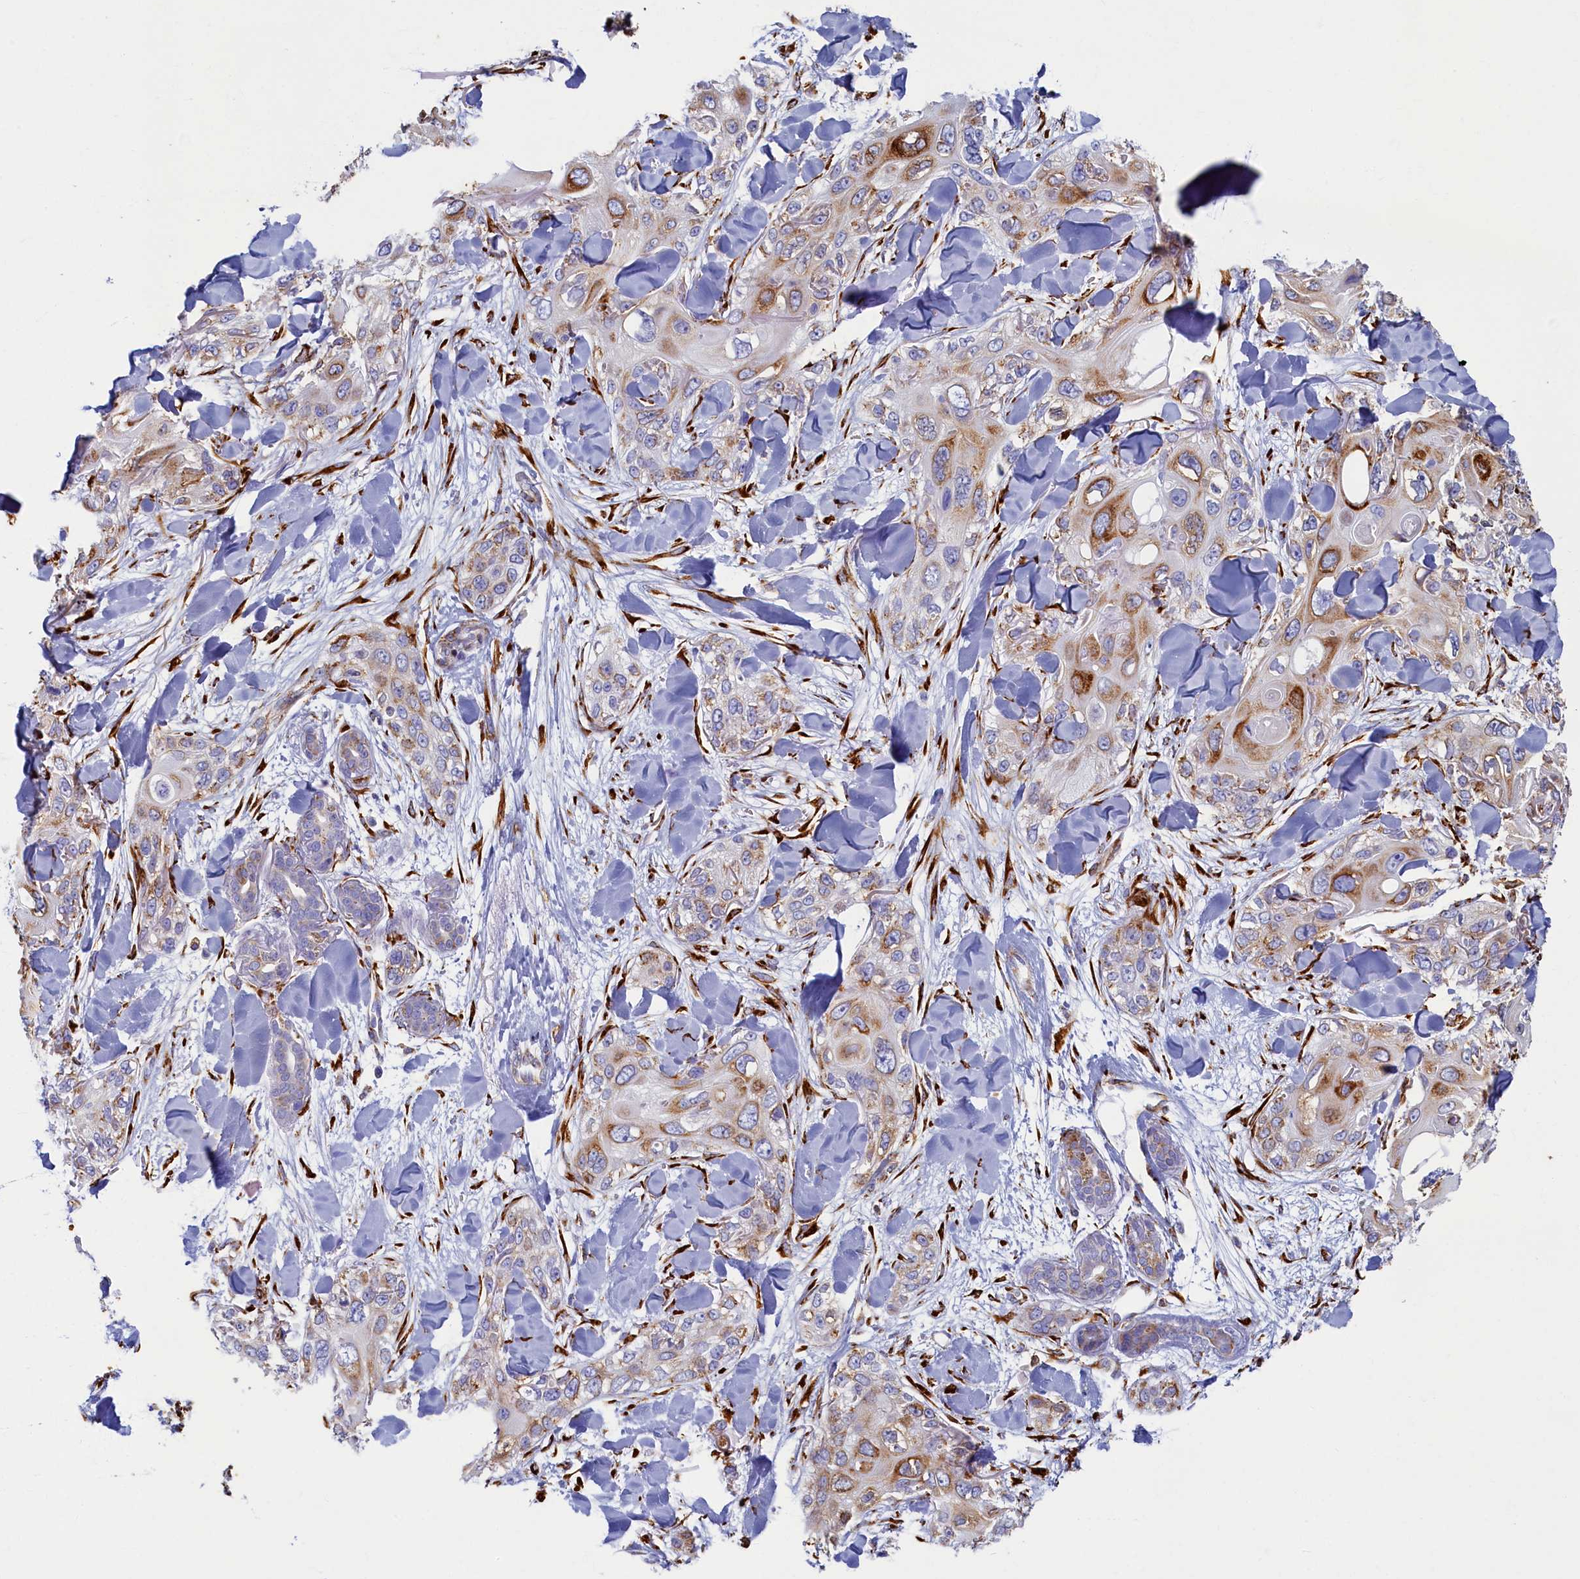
{"staining": {"intensity": "moderate", "quantity": ">75%", "location": "cytoplasmic/membranous"}, "tissue": "skin cancer", "cell_type": "Tumor cells", "image_type": "cancer", "snomed": [{"axis": "morphology", "description": "Normal tissue, NOS"}, {"axis": "morphology", "description": "Squamous cell carcinoma, NOS"}, {"axis": "topography", "description": "Skin"}], "caption": "Protein expression analysis of squamous cell carcinoma (skin) demonstrates moderate cytoplasmic/membranous positivity in about >75% of tumor cells.", "gene": "TMEM18", "patient": {"sex": "male", "age": 72}}